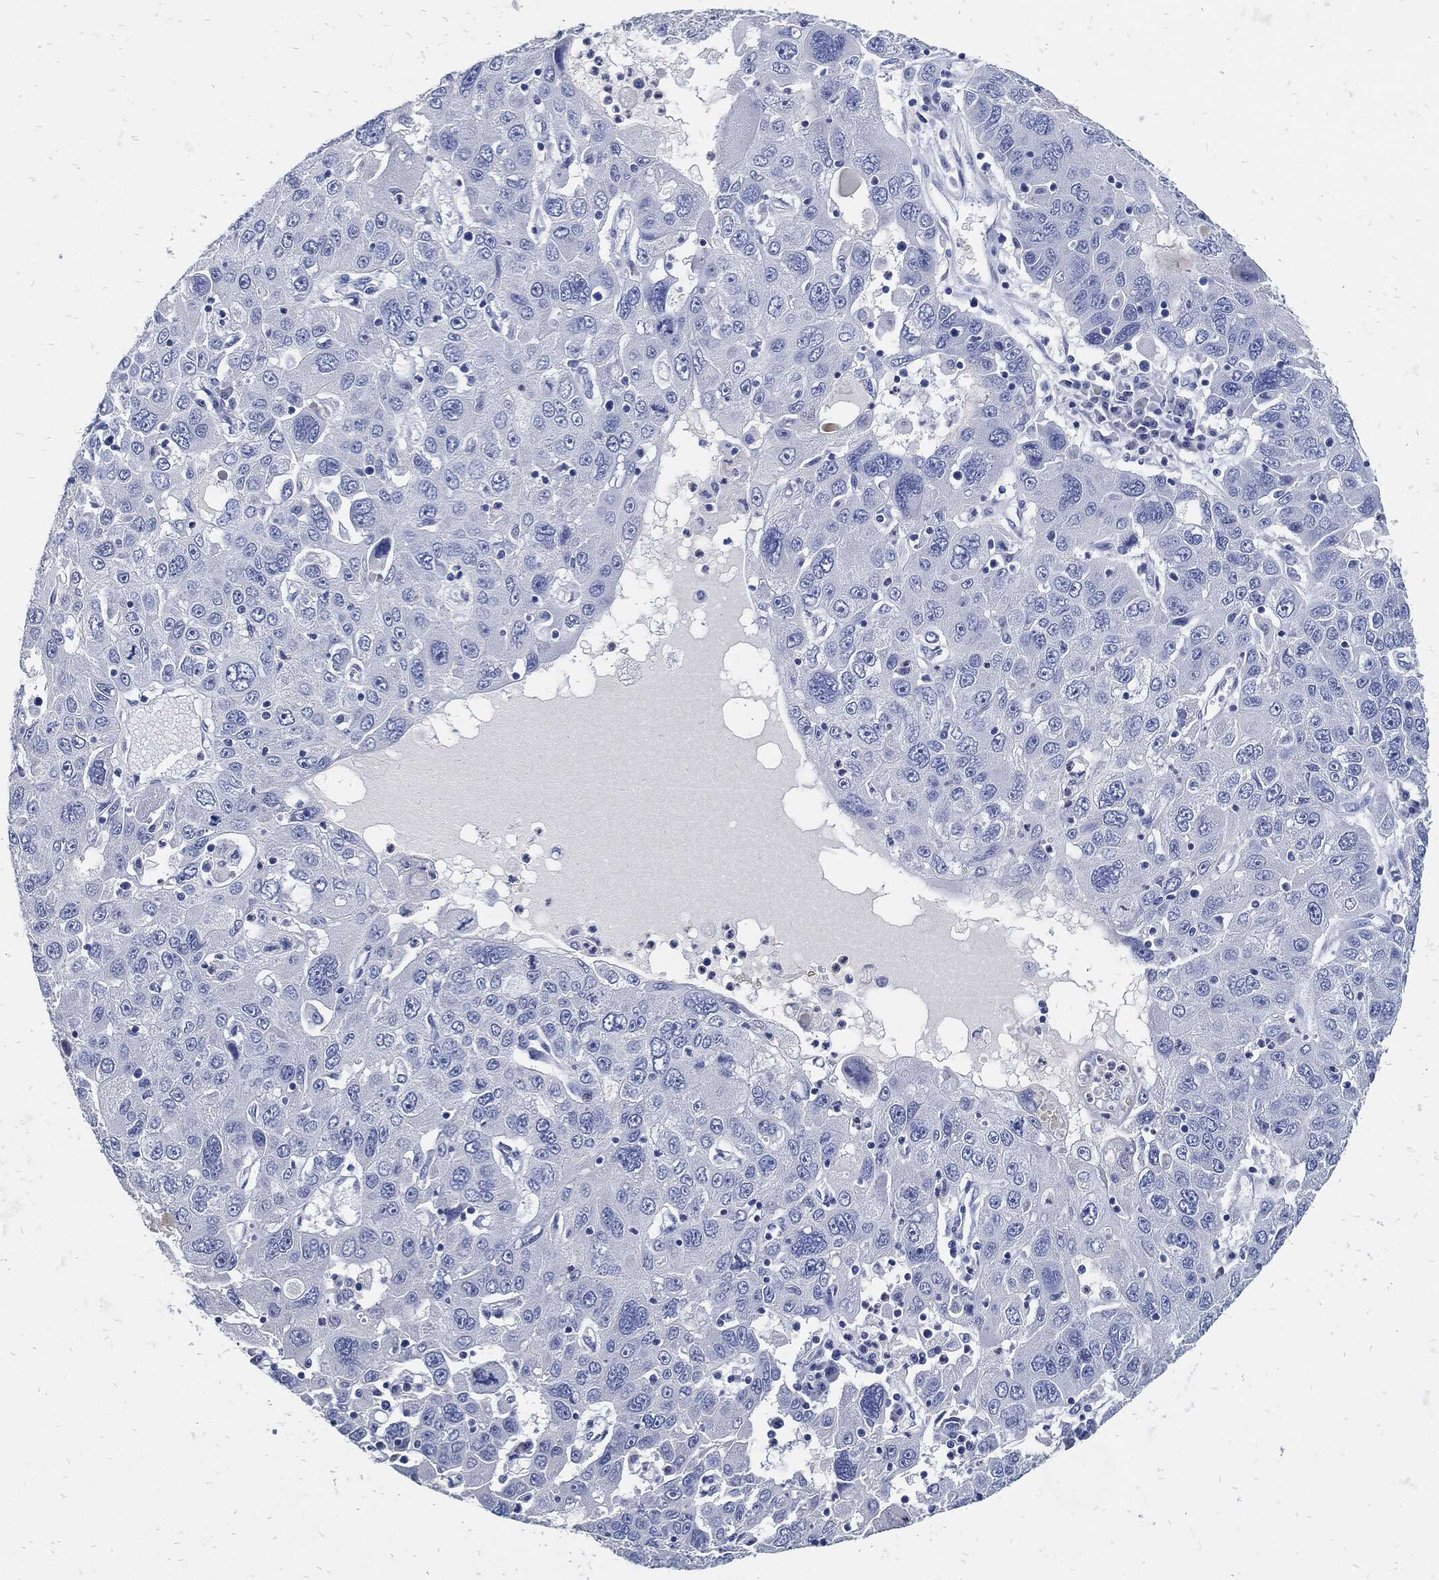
{"staining": {"intensity": "negative", "quantity": "none", "location": "none"}, "tissue": "stomach cancer", "cell_type": "Tumor cells", "image_type": "cancer", "snomed": [{"axis": "morphology", "description": "Adenocarcinoma, NOS"}, {"axis": "topography", "description": "Stomach"}], "caption": "Micrograph shows no protein positivity in tumor cells of stomach adenocarcinoma tissue.", "gene": "FABP4", "patient": {"sex": "male", "age": 56}}